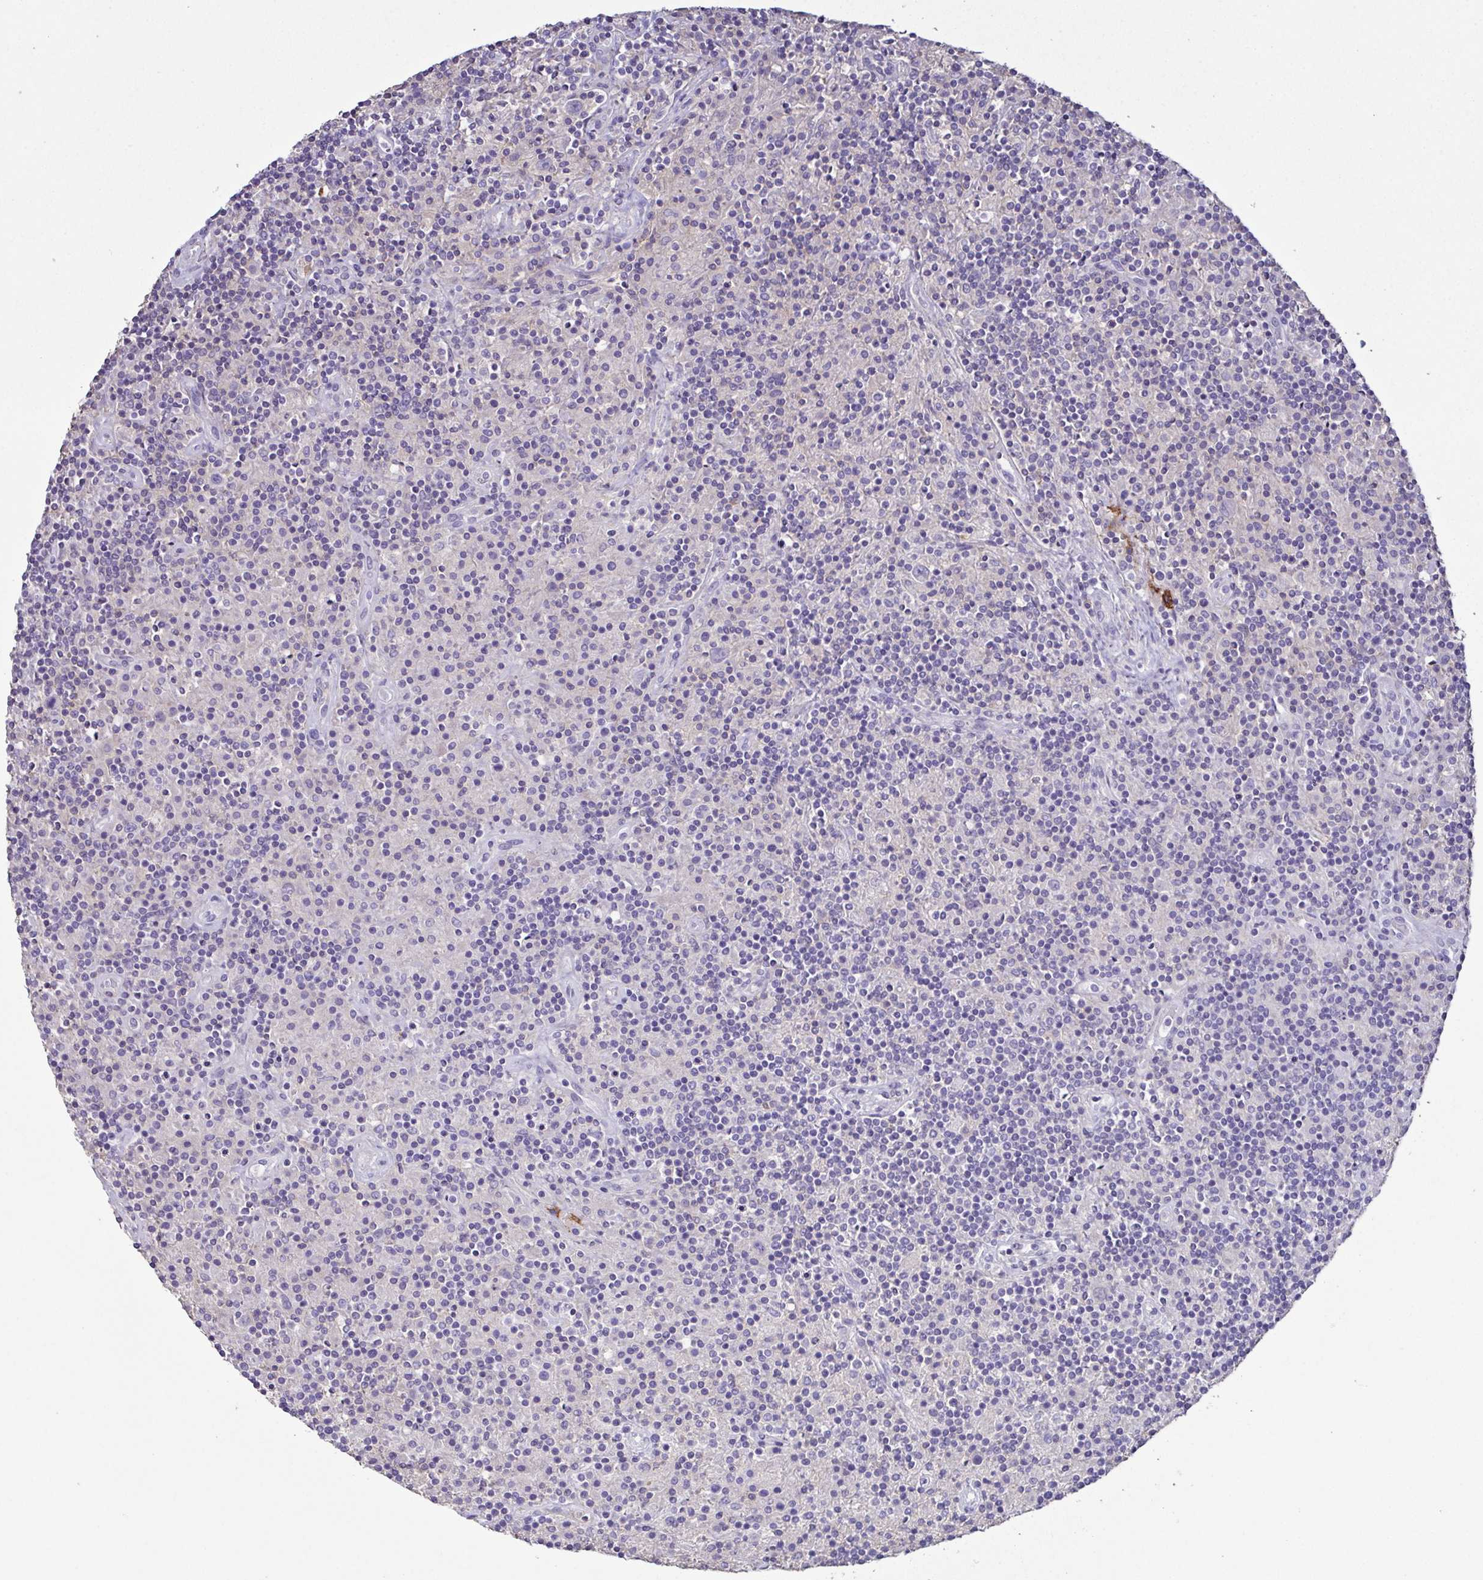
{"staining": {"intensity": "negative", "quantity": "none", "location": "none"}, "tissue": "lymphoma", "cell_type": "Tumor cells", "image_type": "cancer", "snomed": [{"axis": "morphology", "description": "Hodgkin's disease, NOS"}, {"axis": "topography", "description": "Lymph node"}], "caption": "DAB (3,3'-diaminobenzidine) immunohistochemical staining of Hodgkin's disease displays no significant positivity in tumor cells.", "gene": "MARCO", "patient": {"sex": "male", "age": 70}}